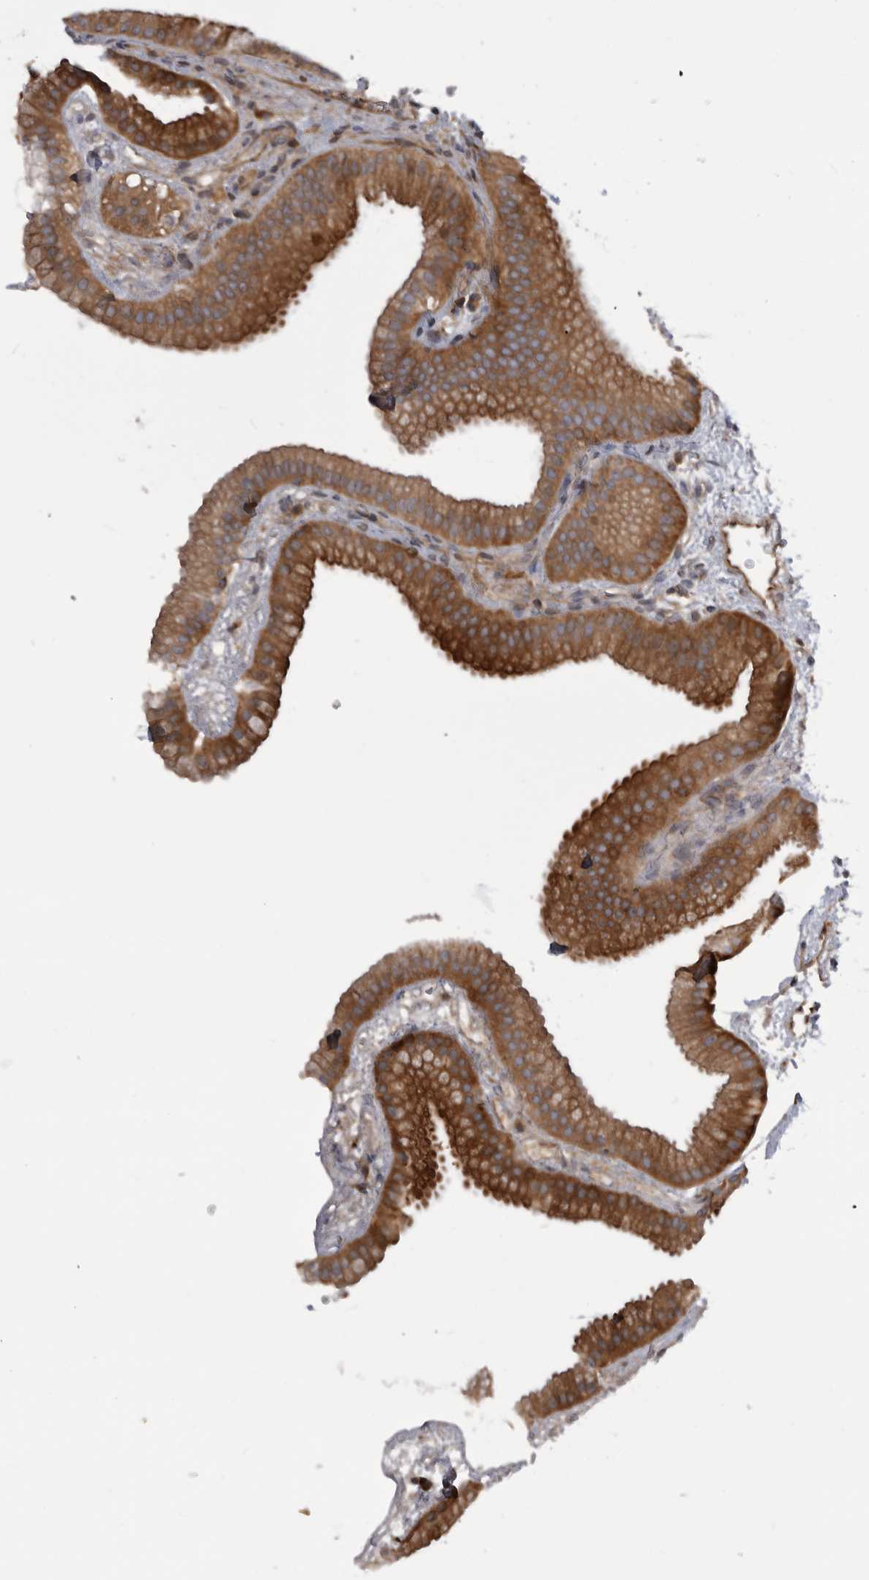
{"staining": {"intensity": "strong", "quantity": ">75%", "location": "cytoplasmic/membranous"}, "tissue": "gallbladder", "cell_type": "Glandular cells", "image_type": "normal", "snomed": [{"axis": "morphology", "description": "Normal tissue, NOS"}, {"axis": "topography", "description": "Gallbladder"}], "caption": "Strong cytoplasmic/membranous positivity is present in approximately >75% of glandular cells in normal gallbladder. The staining was performed using DAB (3,3'-diaminobenzidine), with brown indicating positive protein expression. Nuclei are stained blue with hematoxylin.", "gene": "RAB3GAP2", "patient": {"sex": "female", "age": 64}}